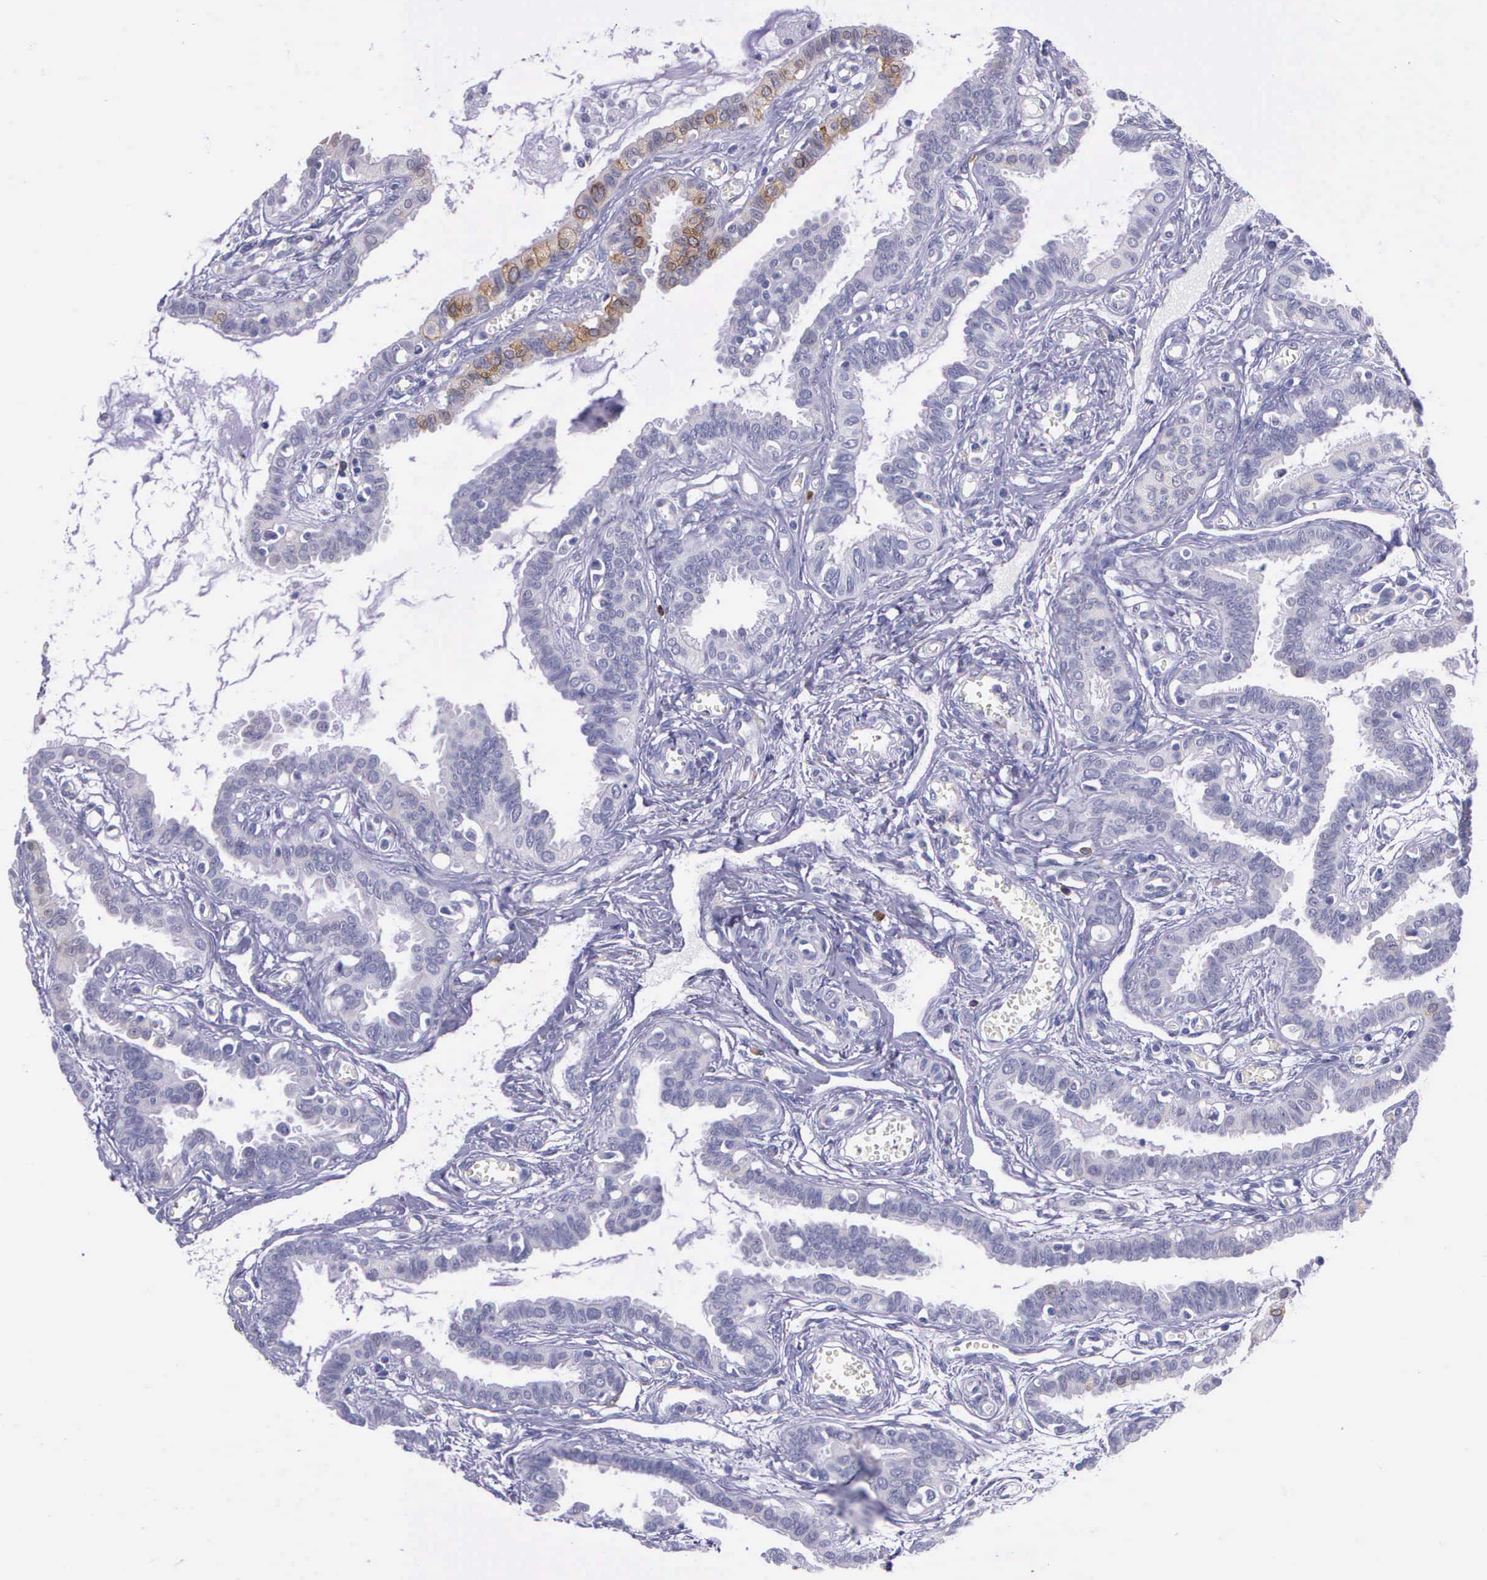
{"staining": {"intensity": "weak", "quantity": "<25%", "location": "cytoplasmic/membranous"}, "tissue": "fallopian tube", "cell_type": "Glandular cells", "image_type": "normal", "snomed": [{"axis": "morphology", "description": "Normal tissue, NOS"}, {"axis": "topography", "description": "Fallopian tube"}], "caption": "A micrograph of human fallopian tube is negative for staining in glandular cells.", "gene": "AHNAK2", "patient": {"sex": "female", "age": 67}}